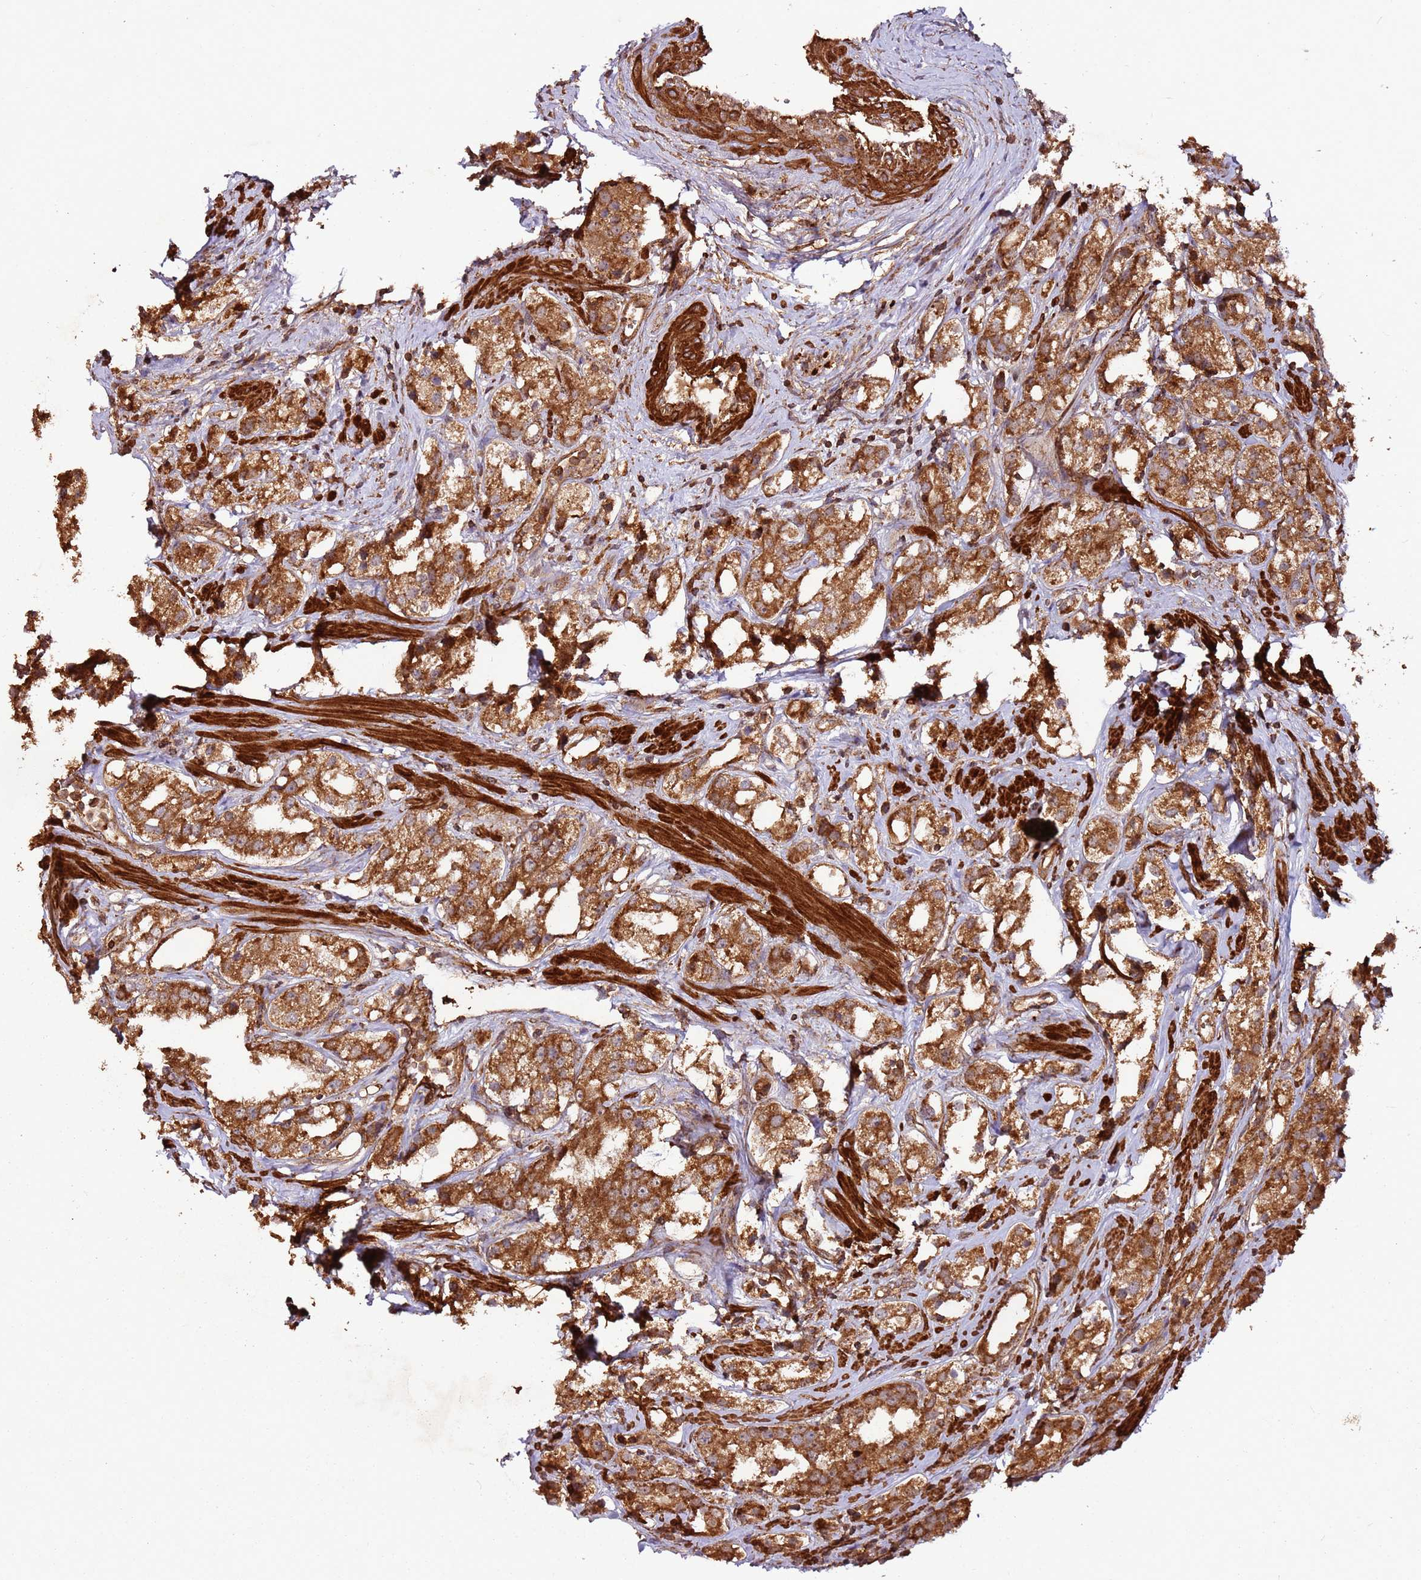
{"staining": {"intensity": "strong", "quantity": ">75%", "location": "cytoplasmic/membranous"}, "tissue": "prostate cancer", "cell_type": "Tumor cells", "image_type": "cancer", "snomed": [{"axis": "morphology", "description": "Adenocarcinoma, NOS"}, {"axis": "topography", "description": "Prostate"}], "caption": "High-magnification brightfield microscopy of adenocarcinoma (prostate) stained with DAB (3,3'-diaminobenzidine) (brown) and counterstained with hematoxylin (blue). tumor cells exhibit strong cytoplasmic/membranous staining is appreciated in about>75% of cells.", "gene": "FAM186A", "patient": {"sex": "male", "age": 79}}